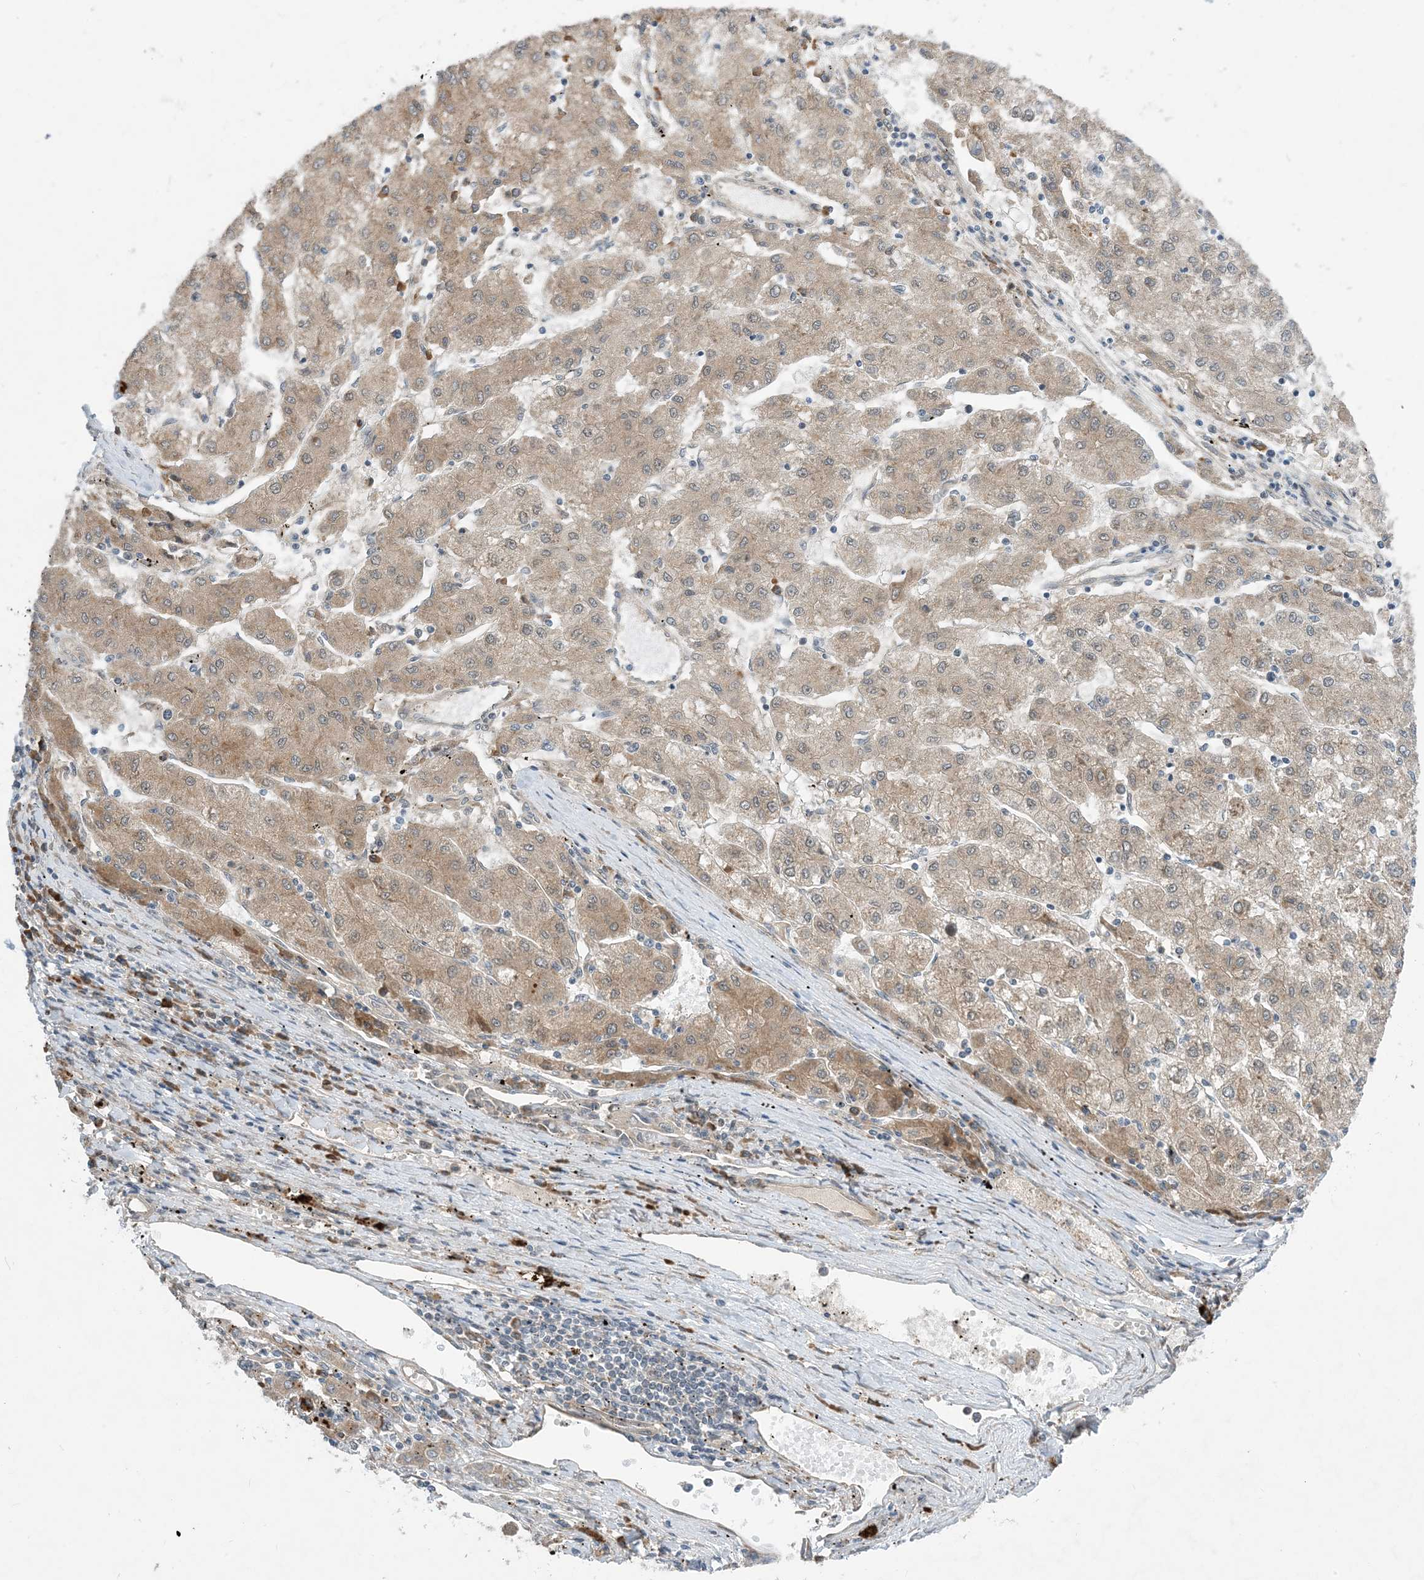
{"staining": {"intensity": "weak", "quantity": ">75%", "location": "cytoplasmic/membranous,nuclear"}, "tissue": "liver cancer", "cell_type": "Tumor cells", "image_type": "cancer", "snomed": [{"axis": "morphology", "description": "Carcinoma, Hepatocellular, NOS"}, {"axis": "topography", "description": "Liver"}], "caption": "This image reveals liver cancer (hepatocellular carcinoma) stained with immunohistochemistry to label a protein in brown. The cytoplasmic/membranous and nuclear of tumor cells show weak positivity for the protein. Nuclei are counter-stained blue.", "gene": "PHOSPHO2", "patient": {"sex": "male", "age": 72}}